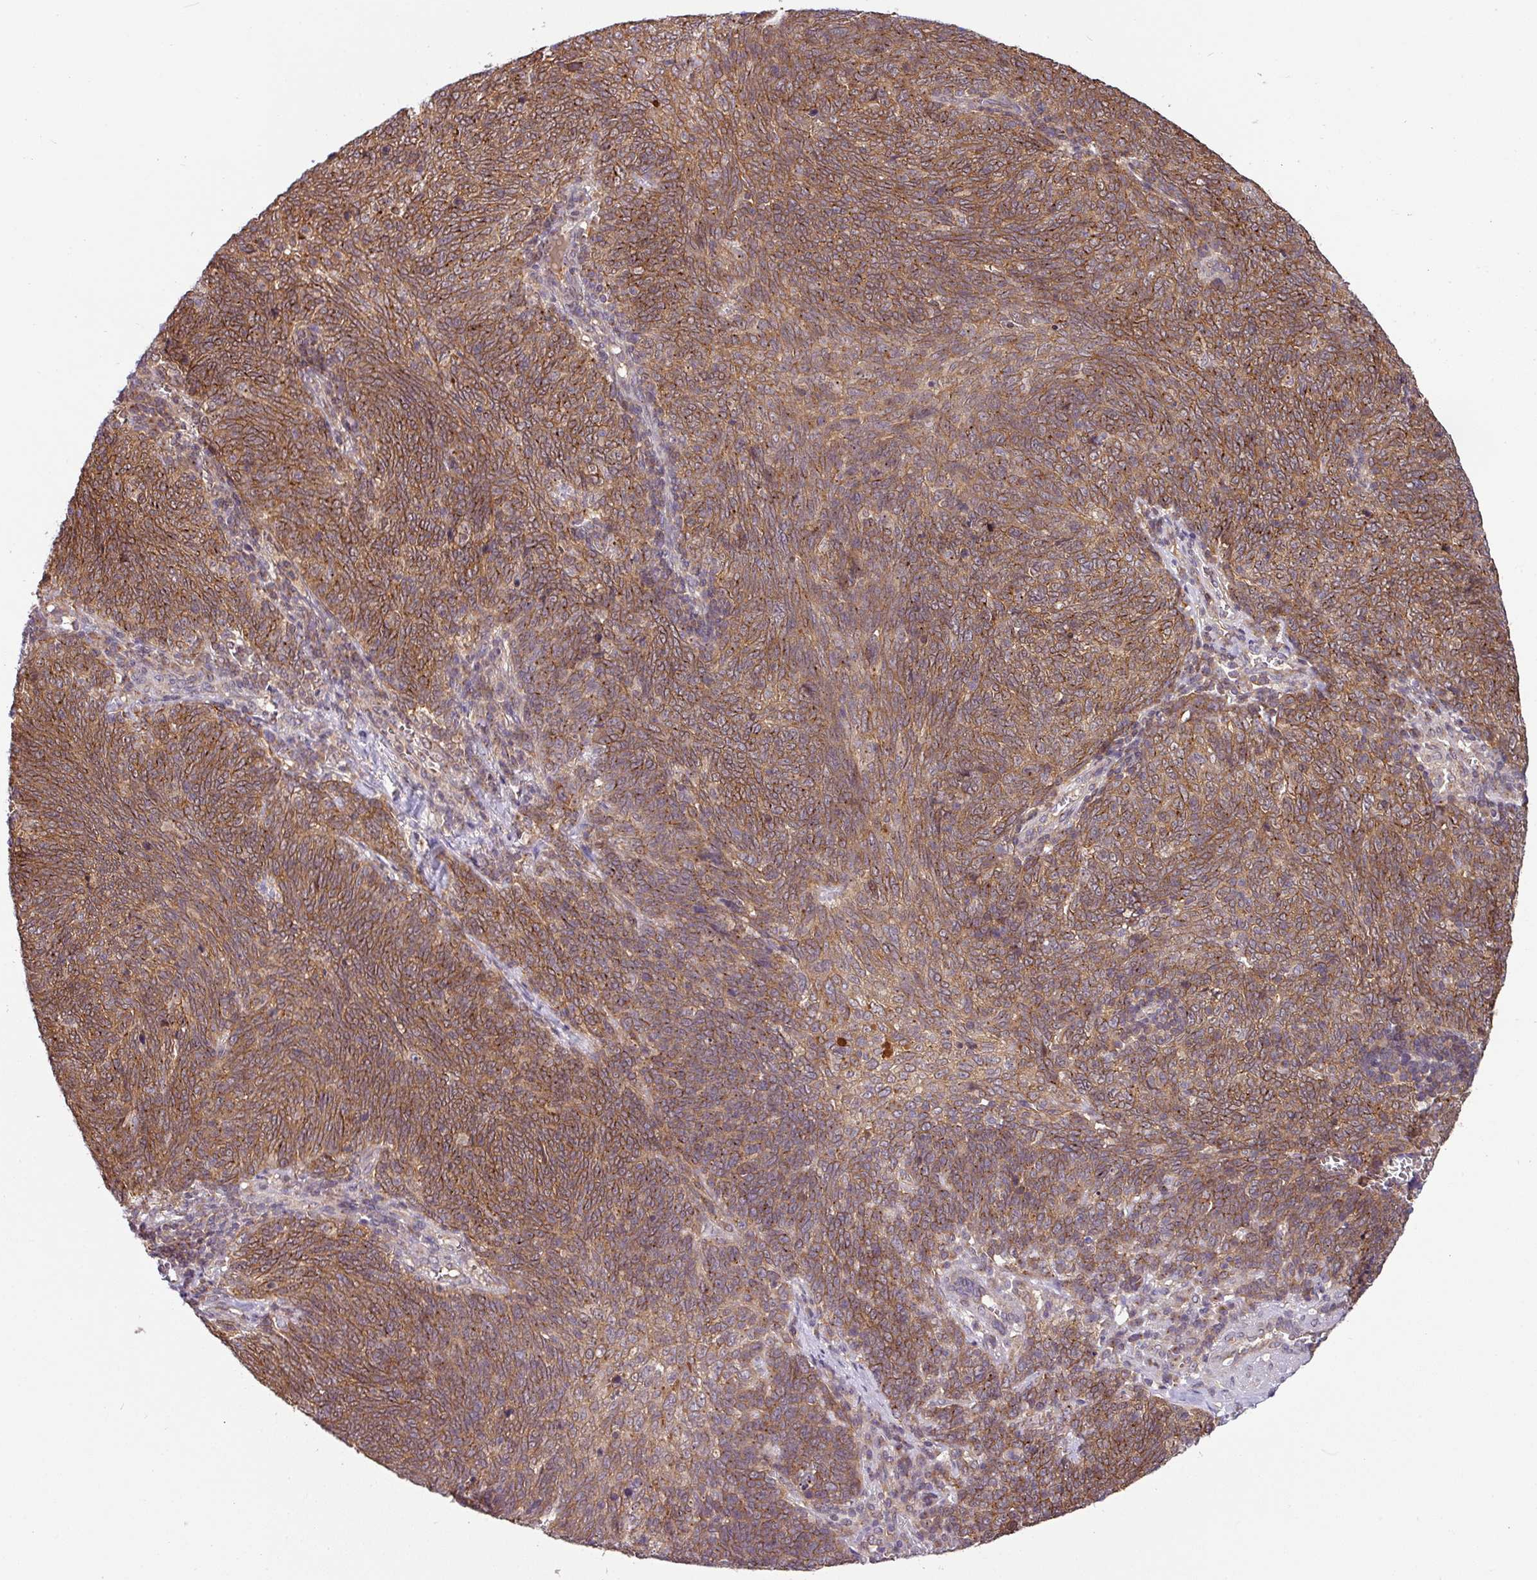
{"staining": {"intensity": "moderate", "quantity": ">75%", "location": "cytoplasmic/membranous"}, "tissue": "lung cancer", "cell_type": "Tumor cells", "image_type": "cancer", "snomed": [{"axis": "morphology", "description": "Squamous cell carcinoma, NOS"}, {"axis": "topography", "description": "Lung"}], "caption": "IHC (DAB) staining of human lung cancer (squamous cell carcinoma) demonstrates moderate cytoplasmic/membranous protein positivity in about >75% of tumor cells.", "gene": "SHB", "patient": {"sex": "female", "age": 72}}